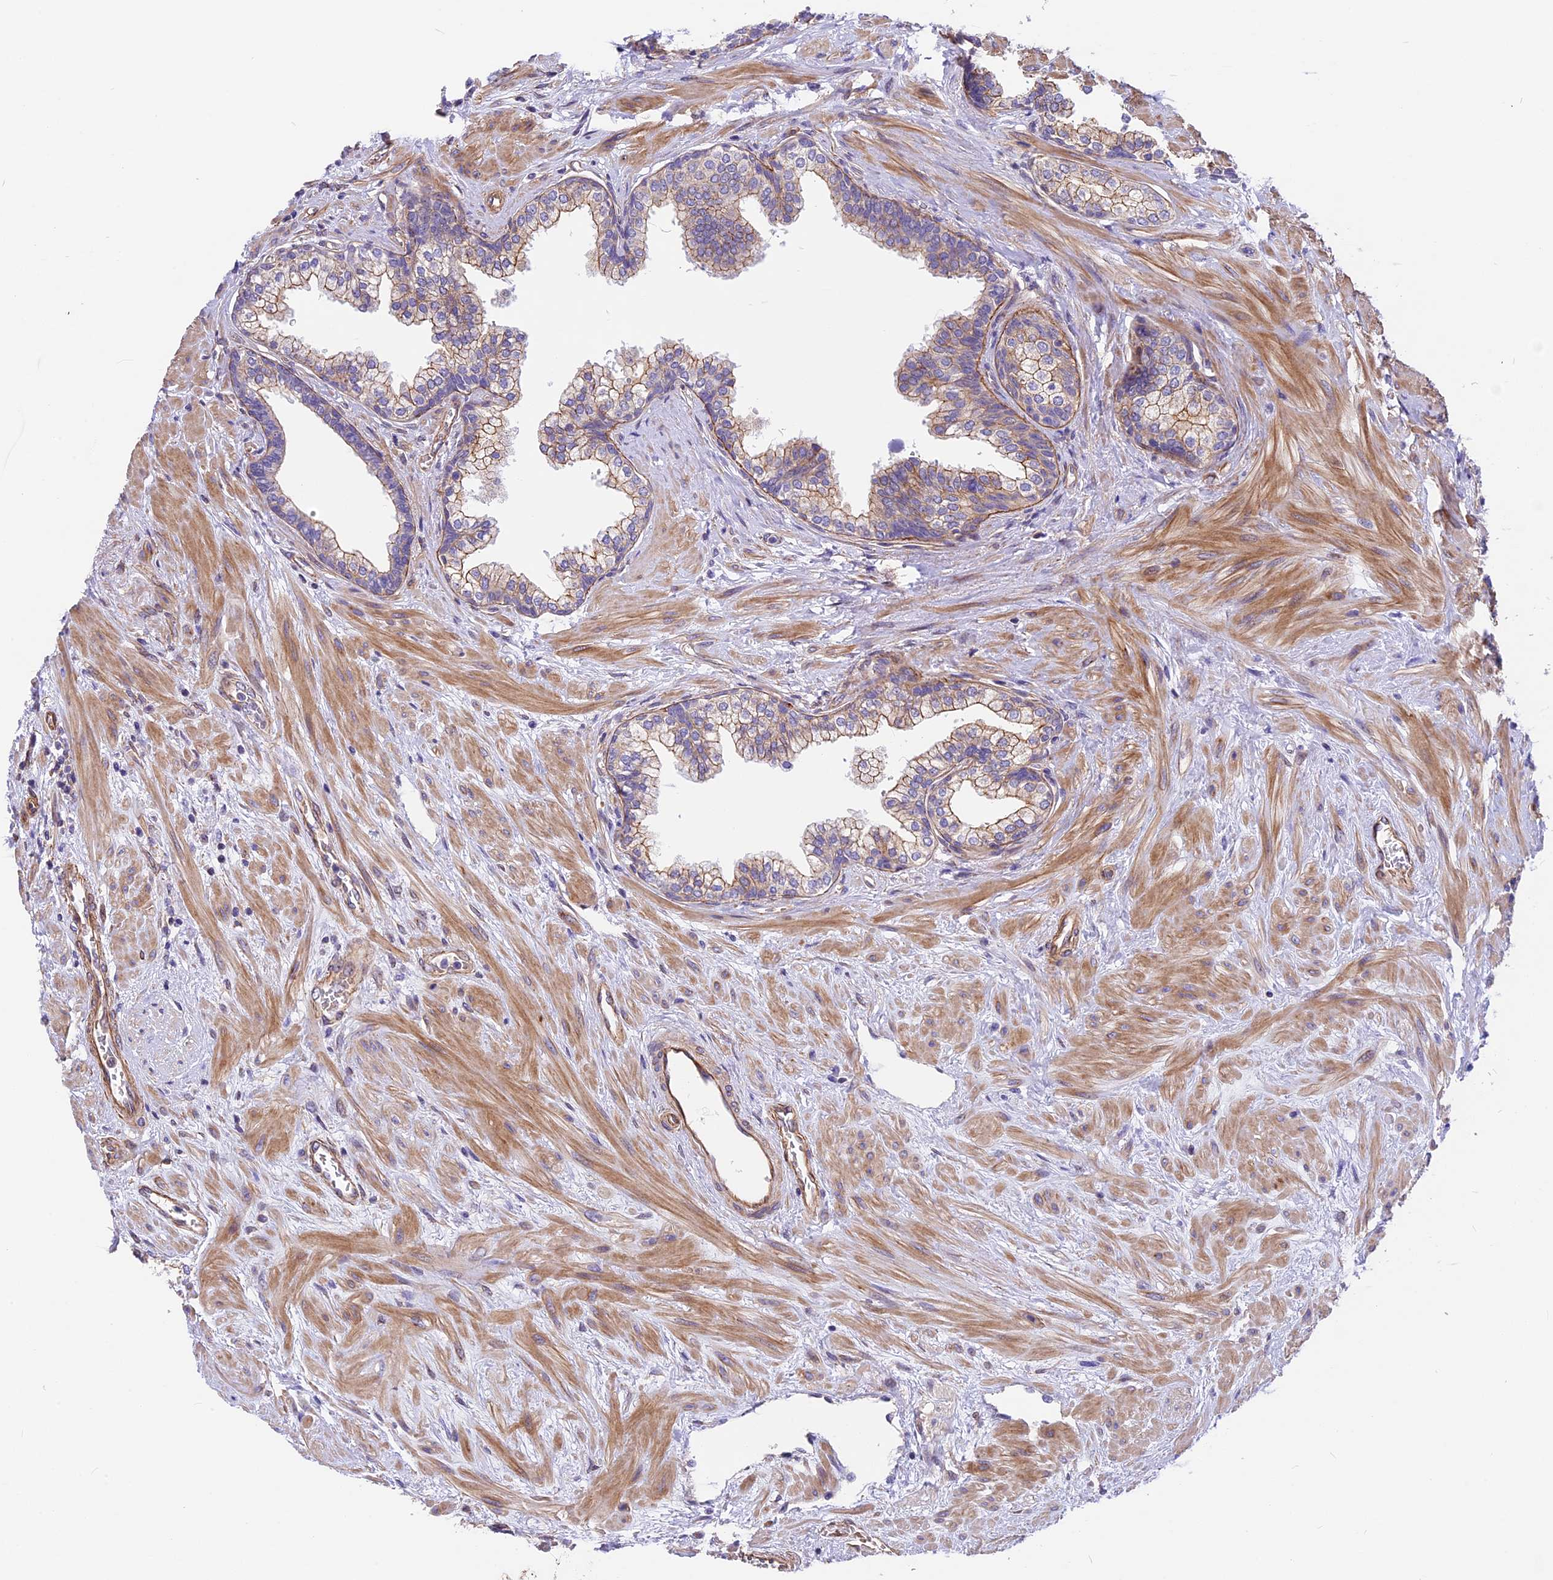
{"staining": {"intensity": "weak", "quantity": "25%-75%", "location": "cytoplasmic/membranous"}, "tissue": "prostate", "cell_type": "Glandular cells", "image_type": "normal", "snomed": [{"axis": "morphology", "description": "Normal tissue, NOS"}, {"axis": "topography", "description": "Prostate"}], "caption": "Immunohistochemistry micrograph of normal human prostate stained for a protein (brown), which demonstrates low levels of weak cytoplasmic/membranous staining in about 25%-75% of glandular cells.", "gene": "MED20", "patient": {"sex": "male", "age": 57}}